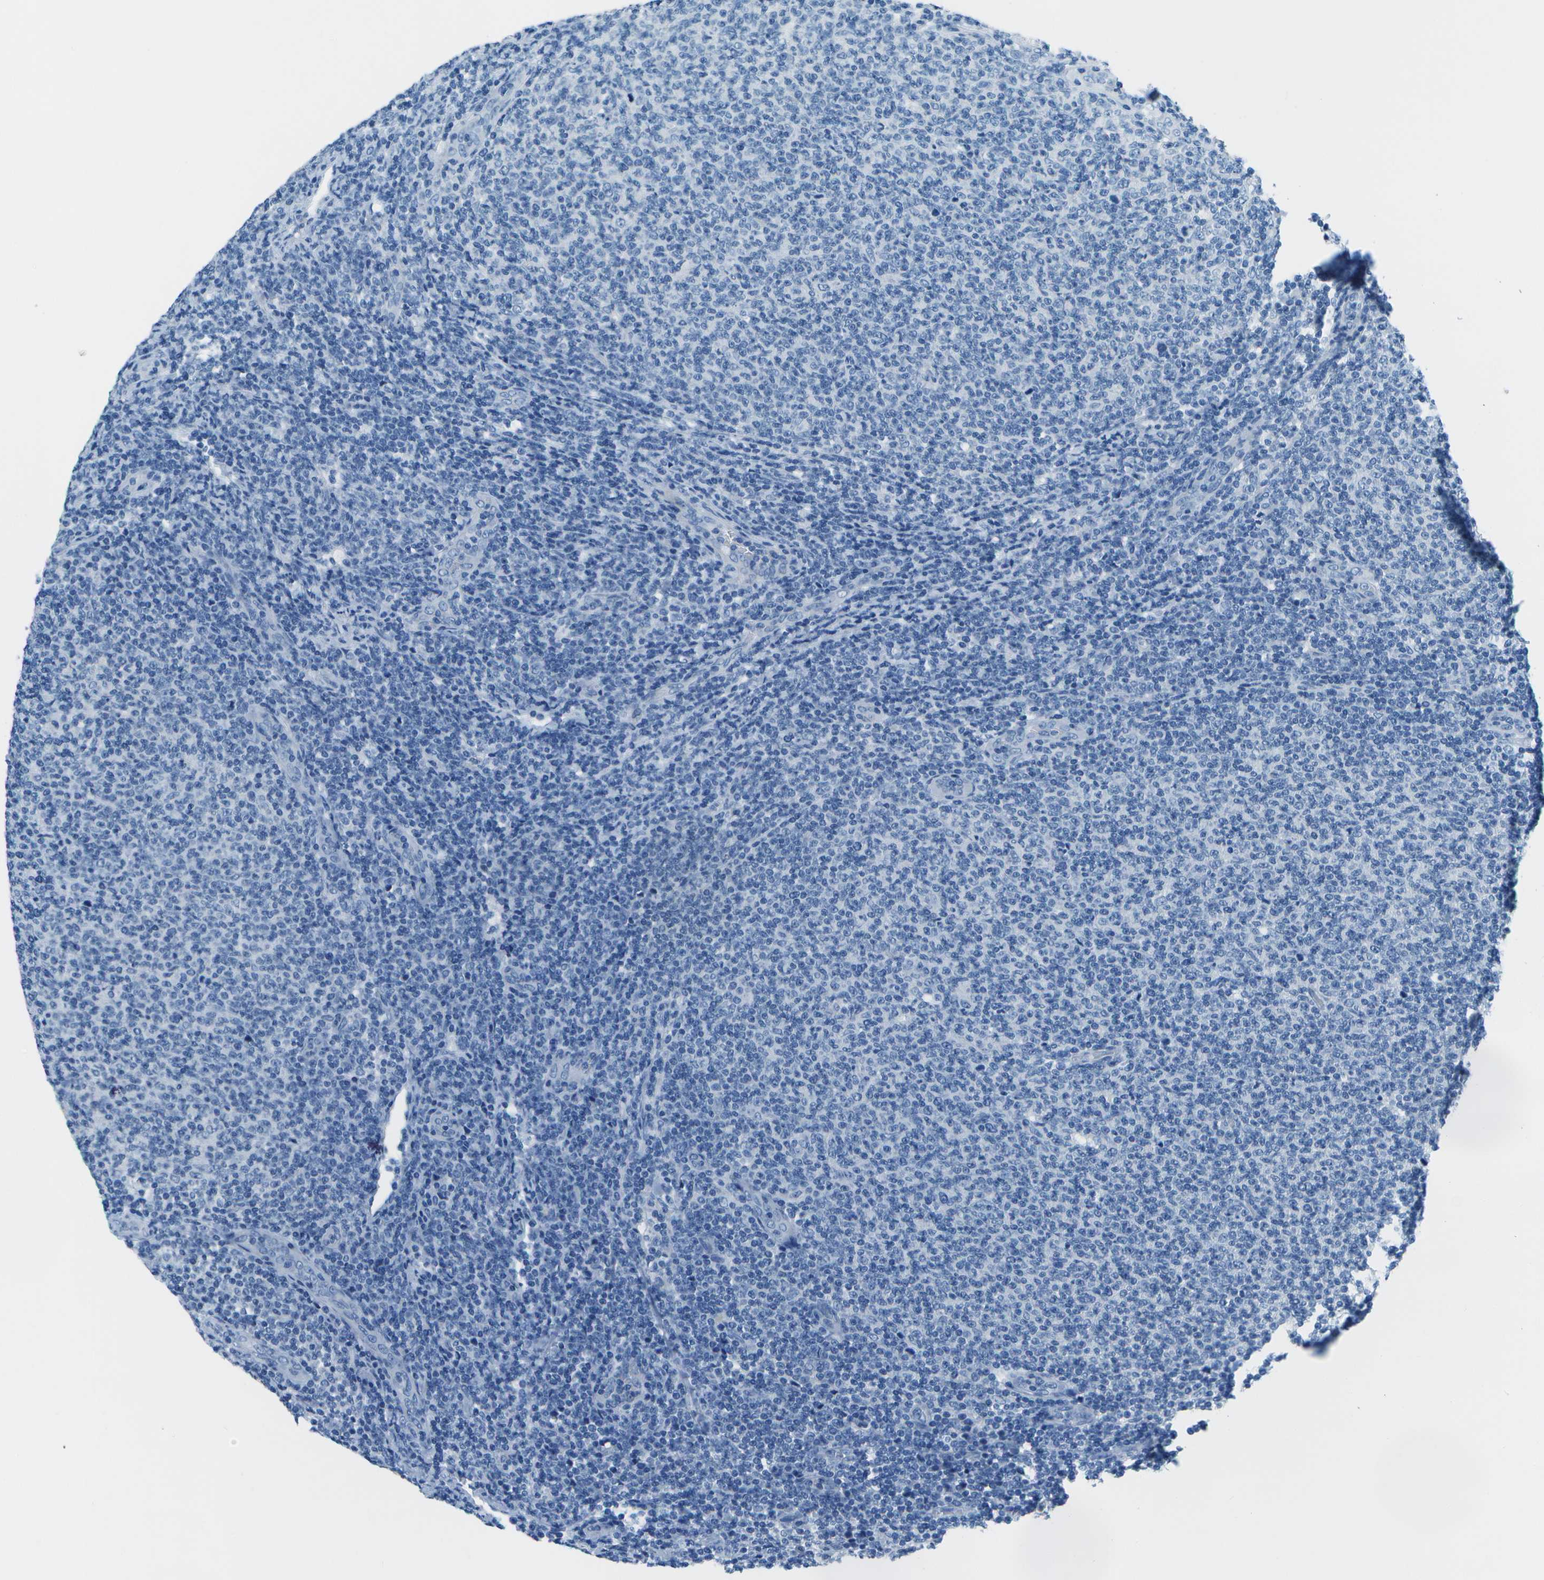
{"staining": {"intensity": "negative", "quantity": "none", "location": "none"}, "tissue": "lymphoma", "cell_type": "Tumor cells", "image_type": "cancer", "snomed": [{"axis": "morphology", "description": "Malignant lymphoma, non-Hodgkin's type, Low grade"}, {"axis": "topography", "description": "Lymph node"}], "caption": "Immunohistochemistry (IHC) histopathology image of neoplastic tissue: lymphoma stained with DAB demonstrates no significant protein staining in tumor cells.", "gene": "SLC16A10", "patient": {"sex": "male", "age": 66}}